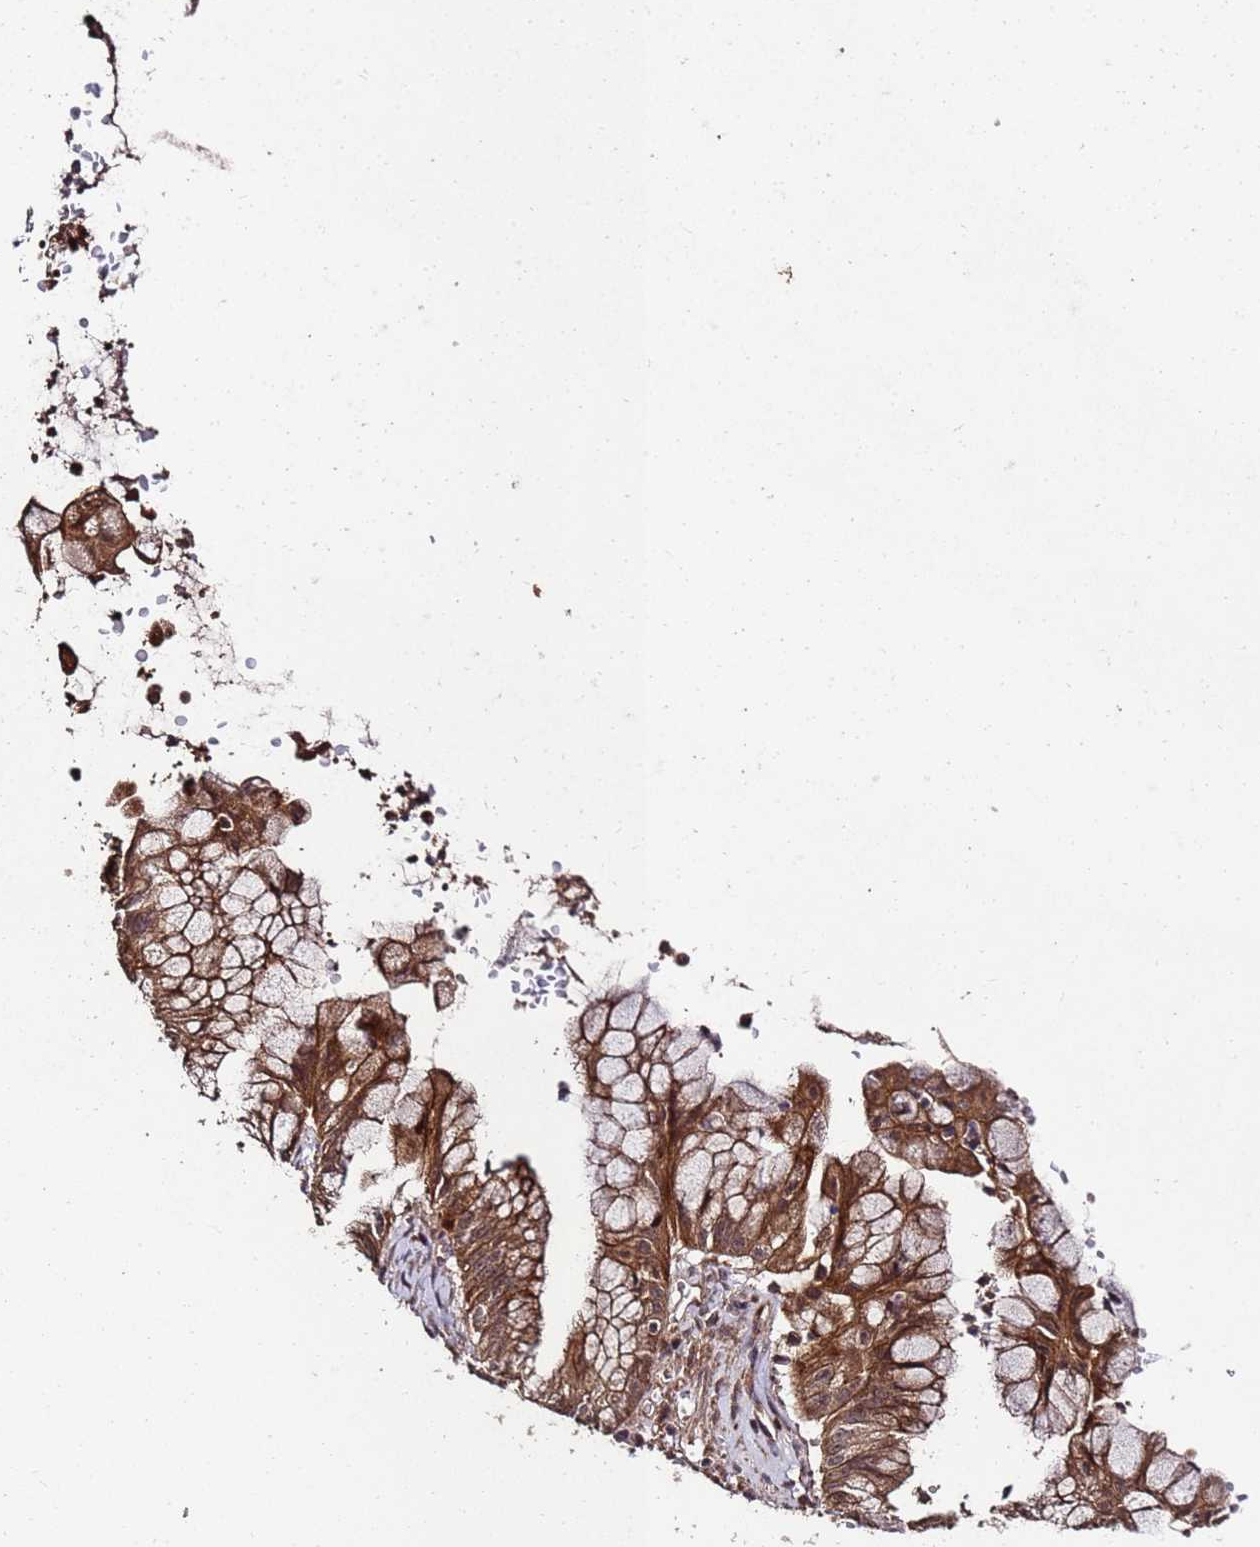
{"staining": {"intensity": "strong", "quantity": ">75%", "location": "cytoplasmic/membranous"}, "tissue": "ovarian cancer", "cell_type": "Tumor cells", "image_type": "cancer", "snomed": [{"axis": "morphology", "description": "Cystadenocarcinoma, mucinous, NOS"}, {"axis": "topography", "description": "Ovary"}], "caption": "This is a micrograph of immunohistochemistry staining of ovarian cancer (mucinous cystadenocarcinoma), which shows strong positivity in the cytoplasmic/membranous of tumor cells.", "gene": "PRODH", "patient": {"sex": "female", "age": 70}}